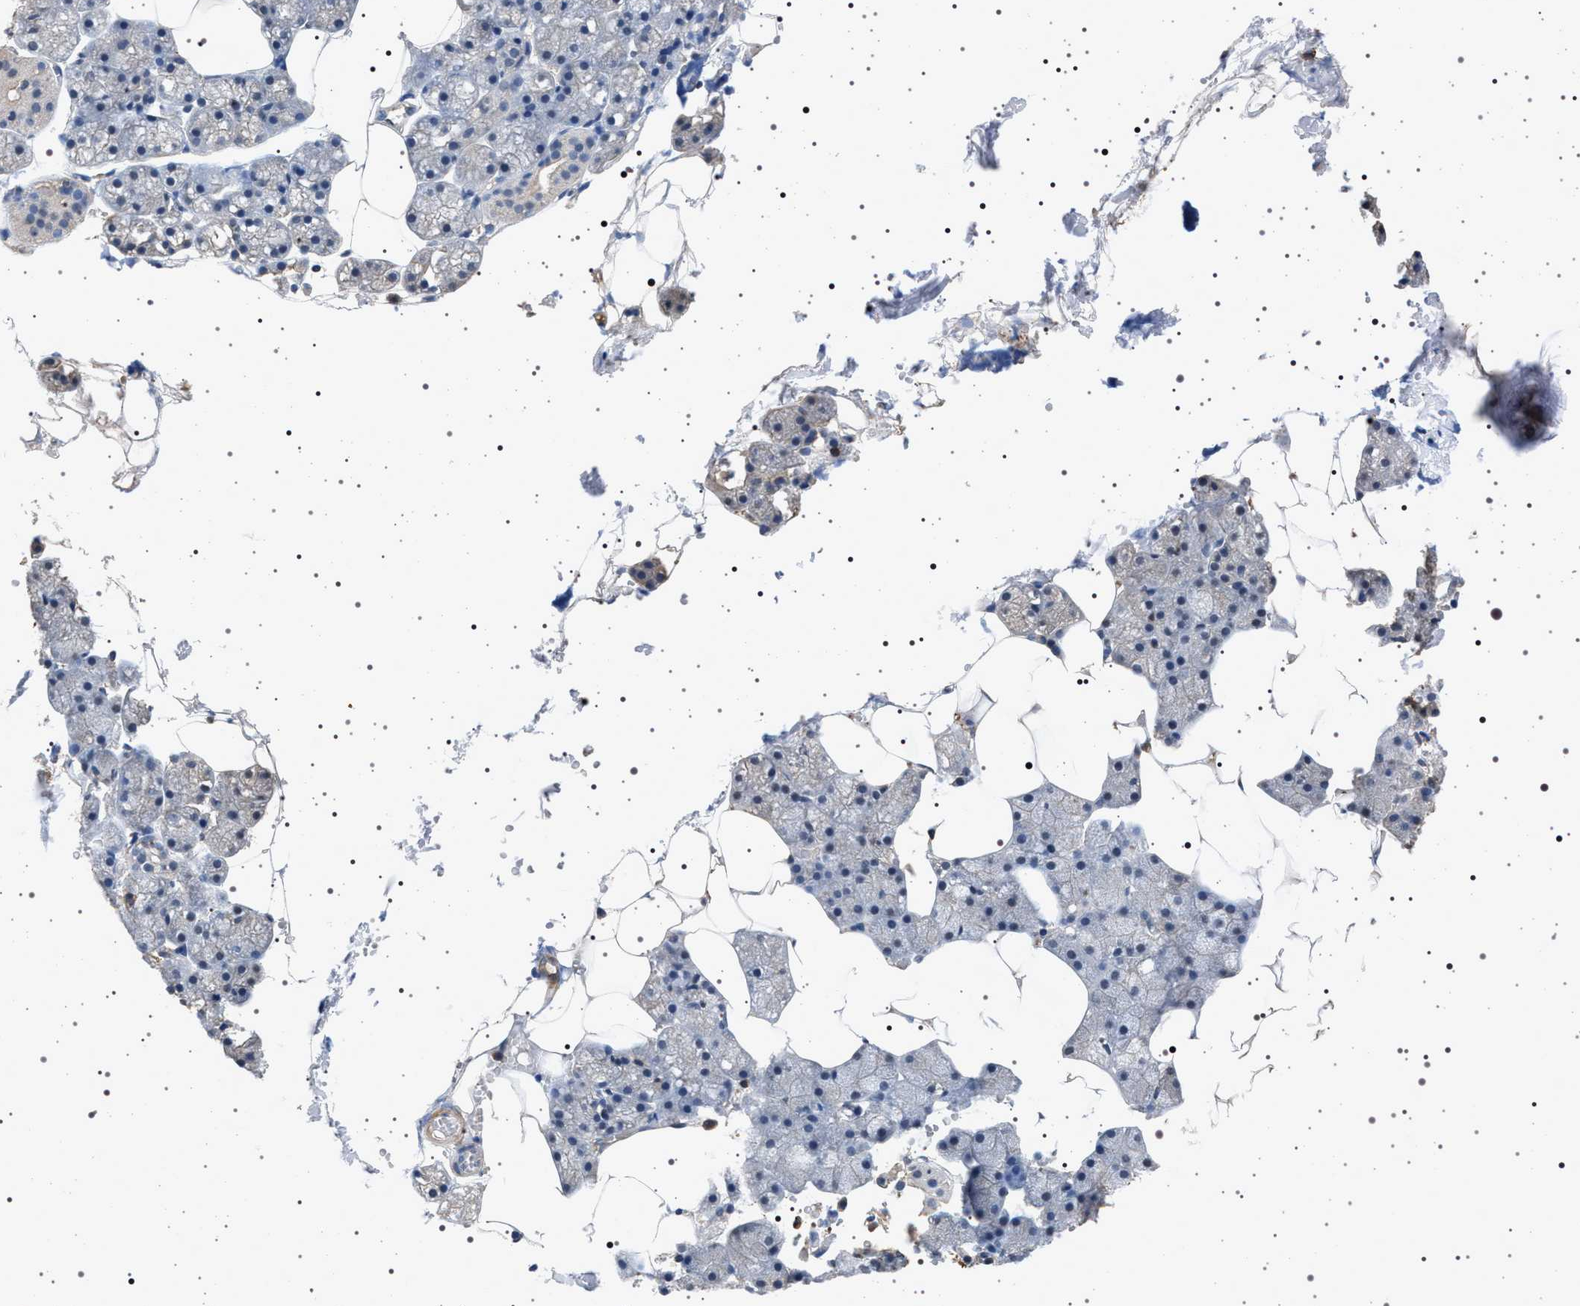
{"staining": {"intensity": "negative", "quantity": "none", "location": "none"}, "tissue": "salivary gland", "cell_type": "Glandular cells", "image_type": "normal", "snomed": [{"axis": "morphology", "description": "Normal tissue, NOS"}, {"axis": "topography", "description": "Salivary gland"}], "caption": "Immunohistochemical staining of unremarkable salivary gland reveals no significant staining in glandular cells.", "gene": "SMAP2", "patient": {"sex": "male", "age": 62}}